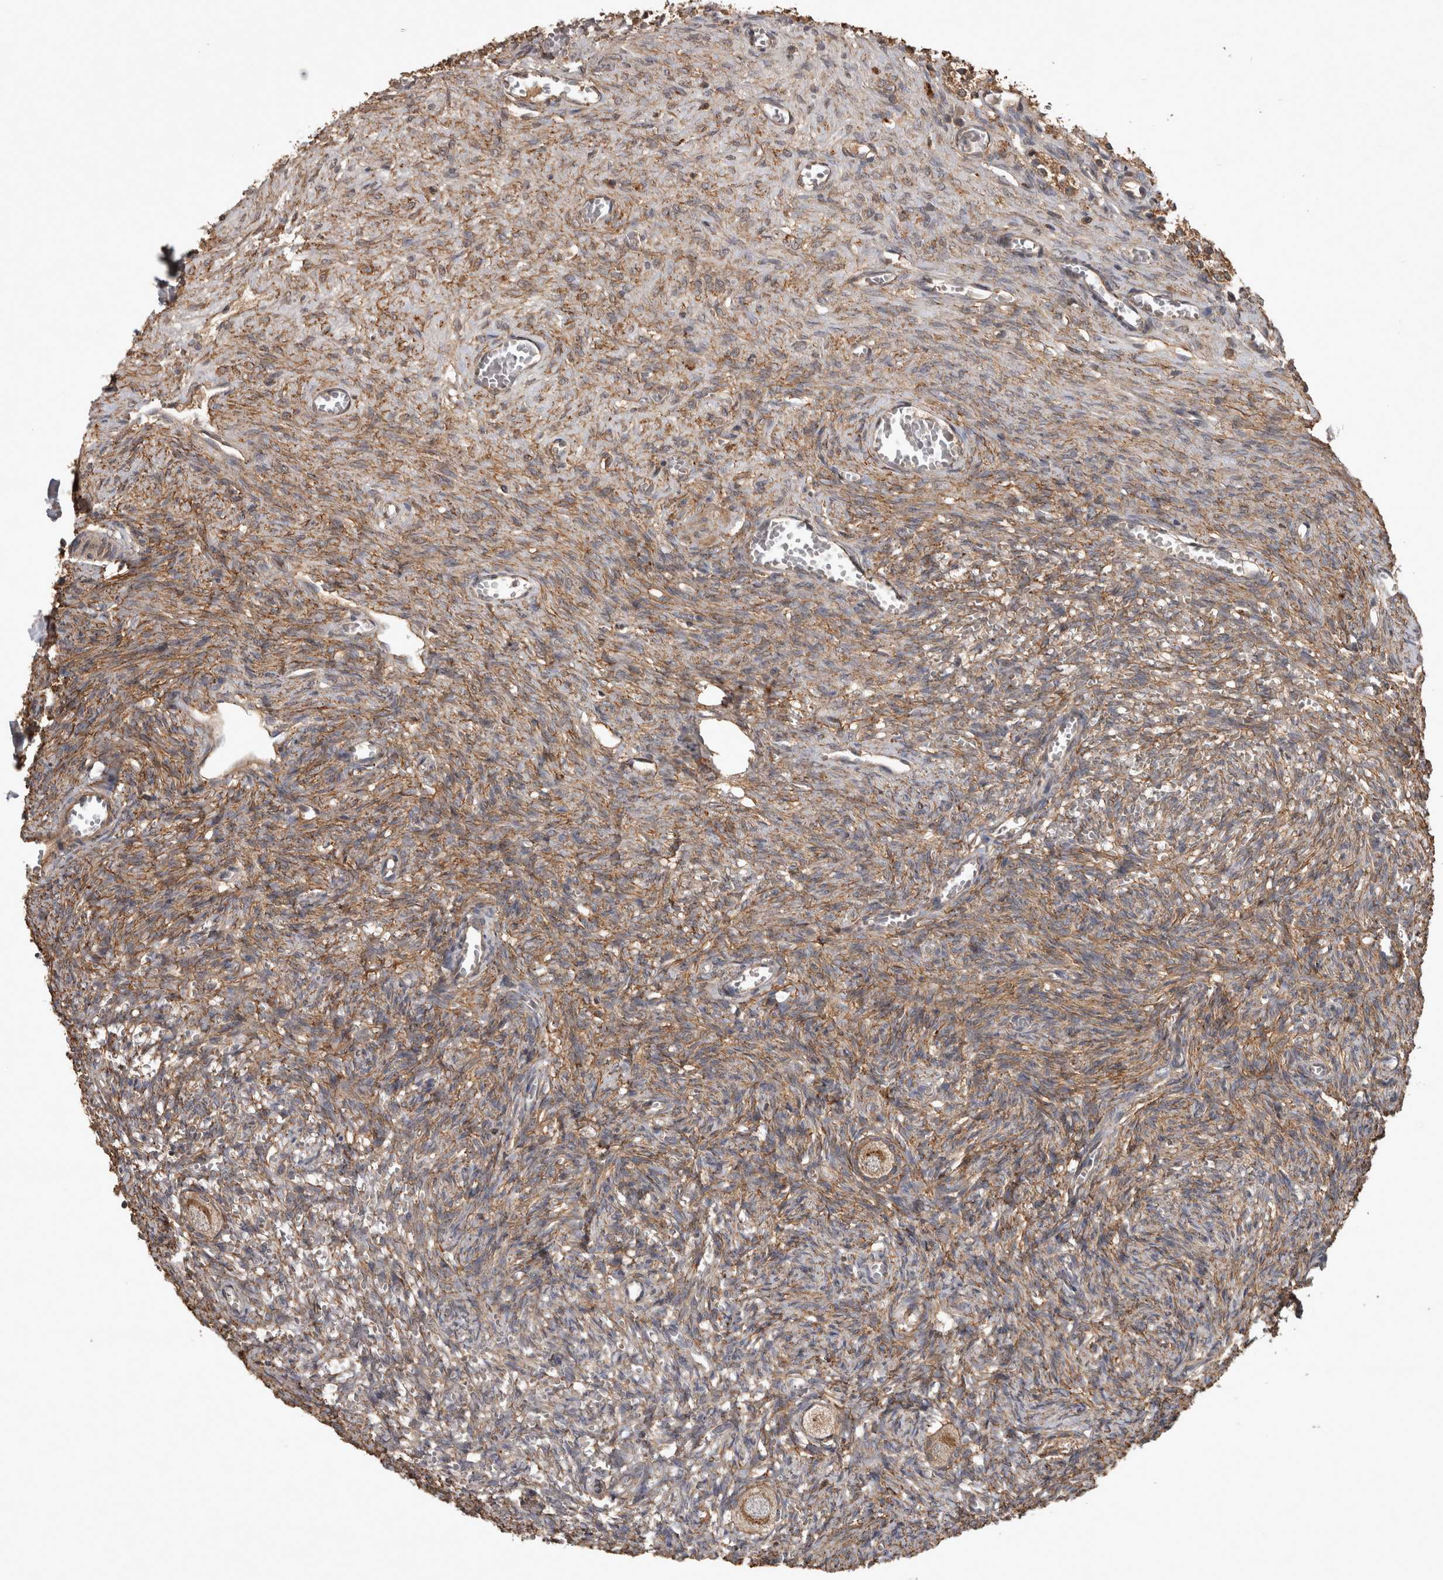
{"staining": {"intensity": "moderate", "quantity": ">75%", "location": "cytoplasmic/membranous"}, "tissue": "ovary", "cell_type": "Follicle cells", "image_type": "normal", "snomed": [{"axis": "morphology", "description": "Normal tissue, NOS"}, {"axis": "topography", "description": "Ovary"}], "caption": "Follicle cells demonstrate moderate cytoplasmic/membranous expression in about >75% of cells in unremarkable ovary.", "gene": "TRMT61B", "patient": {"sex": "female", "age": 27}}